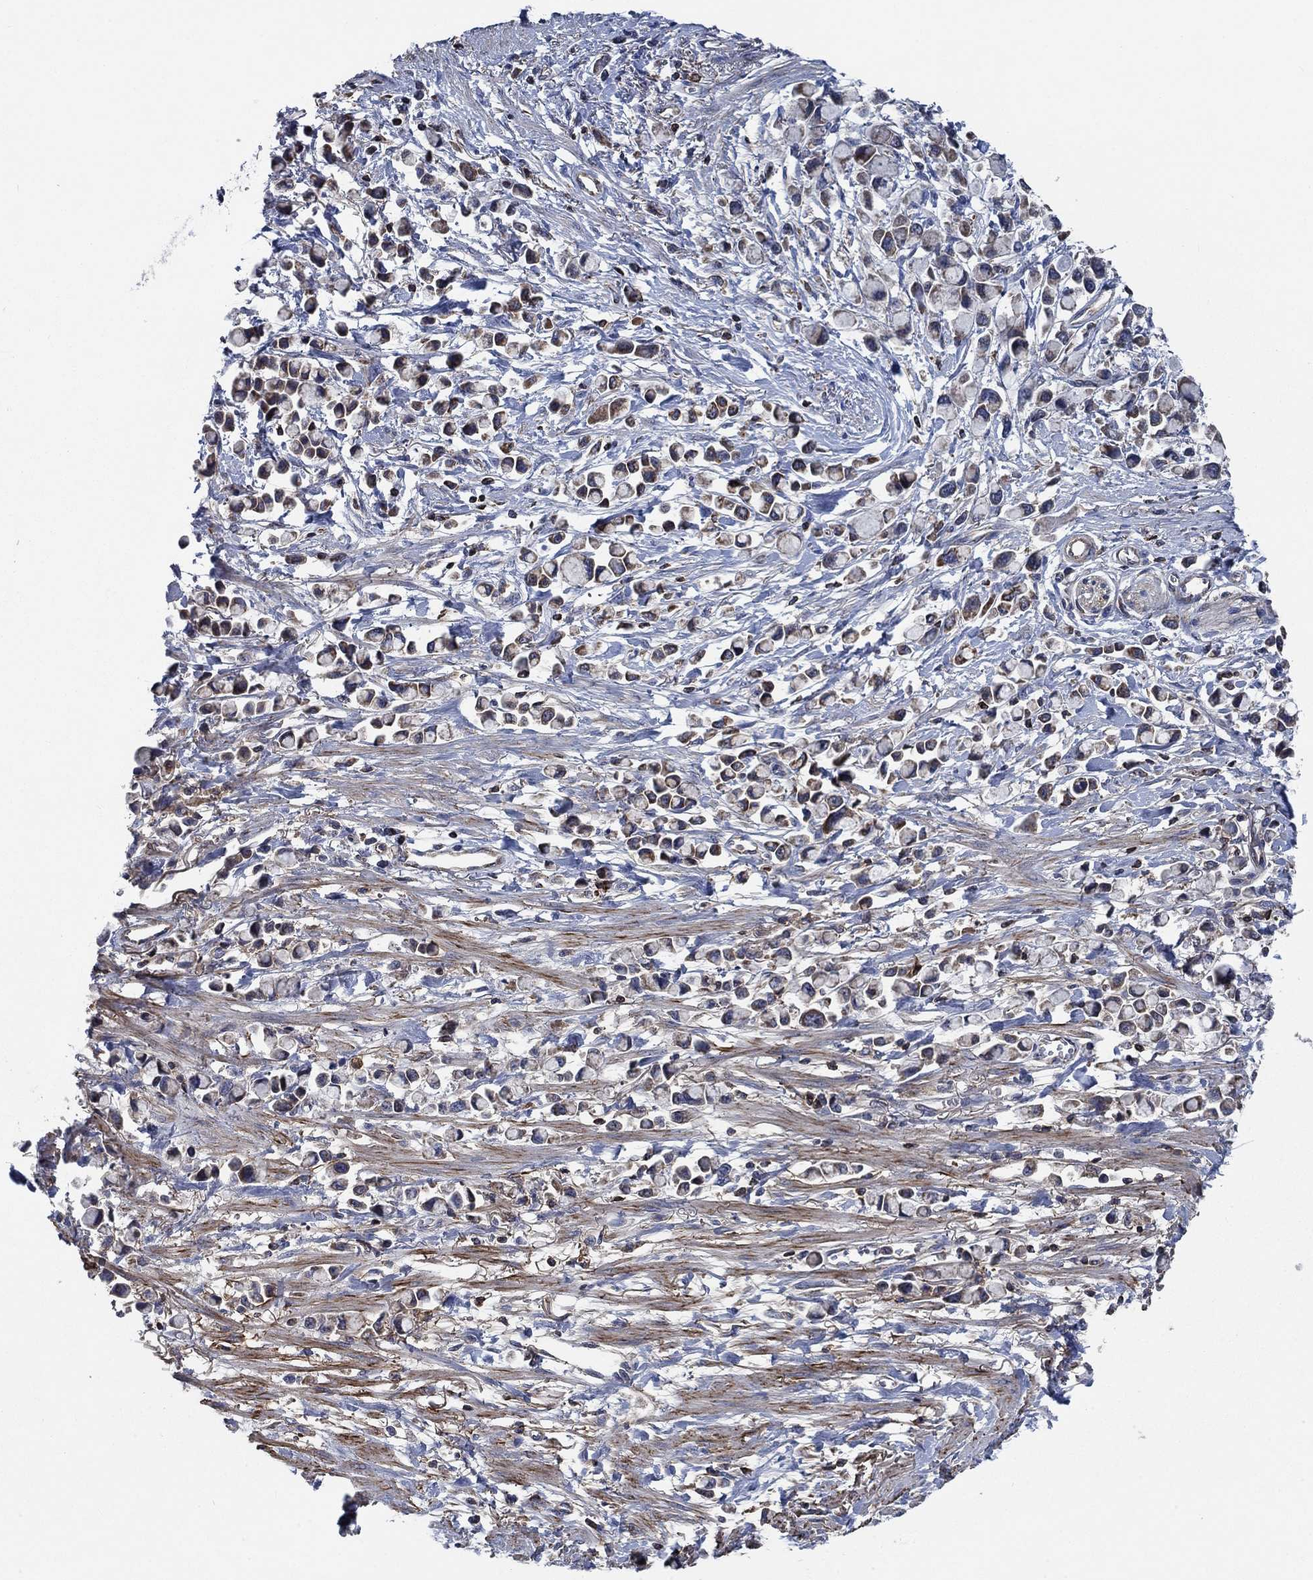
{"staining": {"intensity": "weak", "quantity": "25%-75%", "location": "cytoplasmic/membranous"}, "tissue": "stomach cancer", "cell_type": "Tumor cells", "image_type": "cancer", "snomed": [{"axis": "morphology", "description": "Adenocarcinoma, NOS"}, {"axis": "topography", "description": "Stomach"}], "caption": "A photomicrograph of stomach cancer stained for a protein demonstrates weak cytoplasmic/membranous brown staining in tumor cells.", "gene": "STXBP6", "patient": {"sex": "female", "age": 81}}